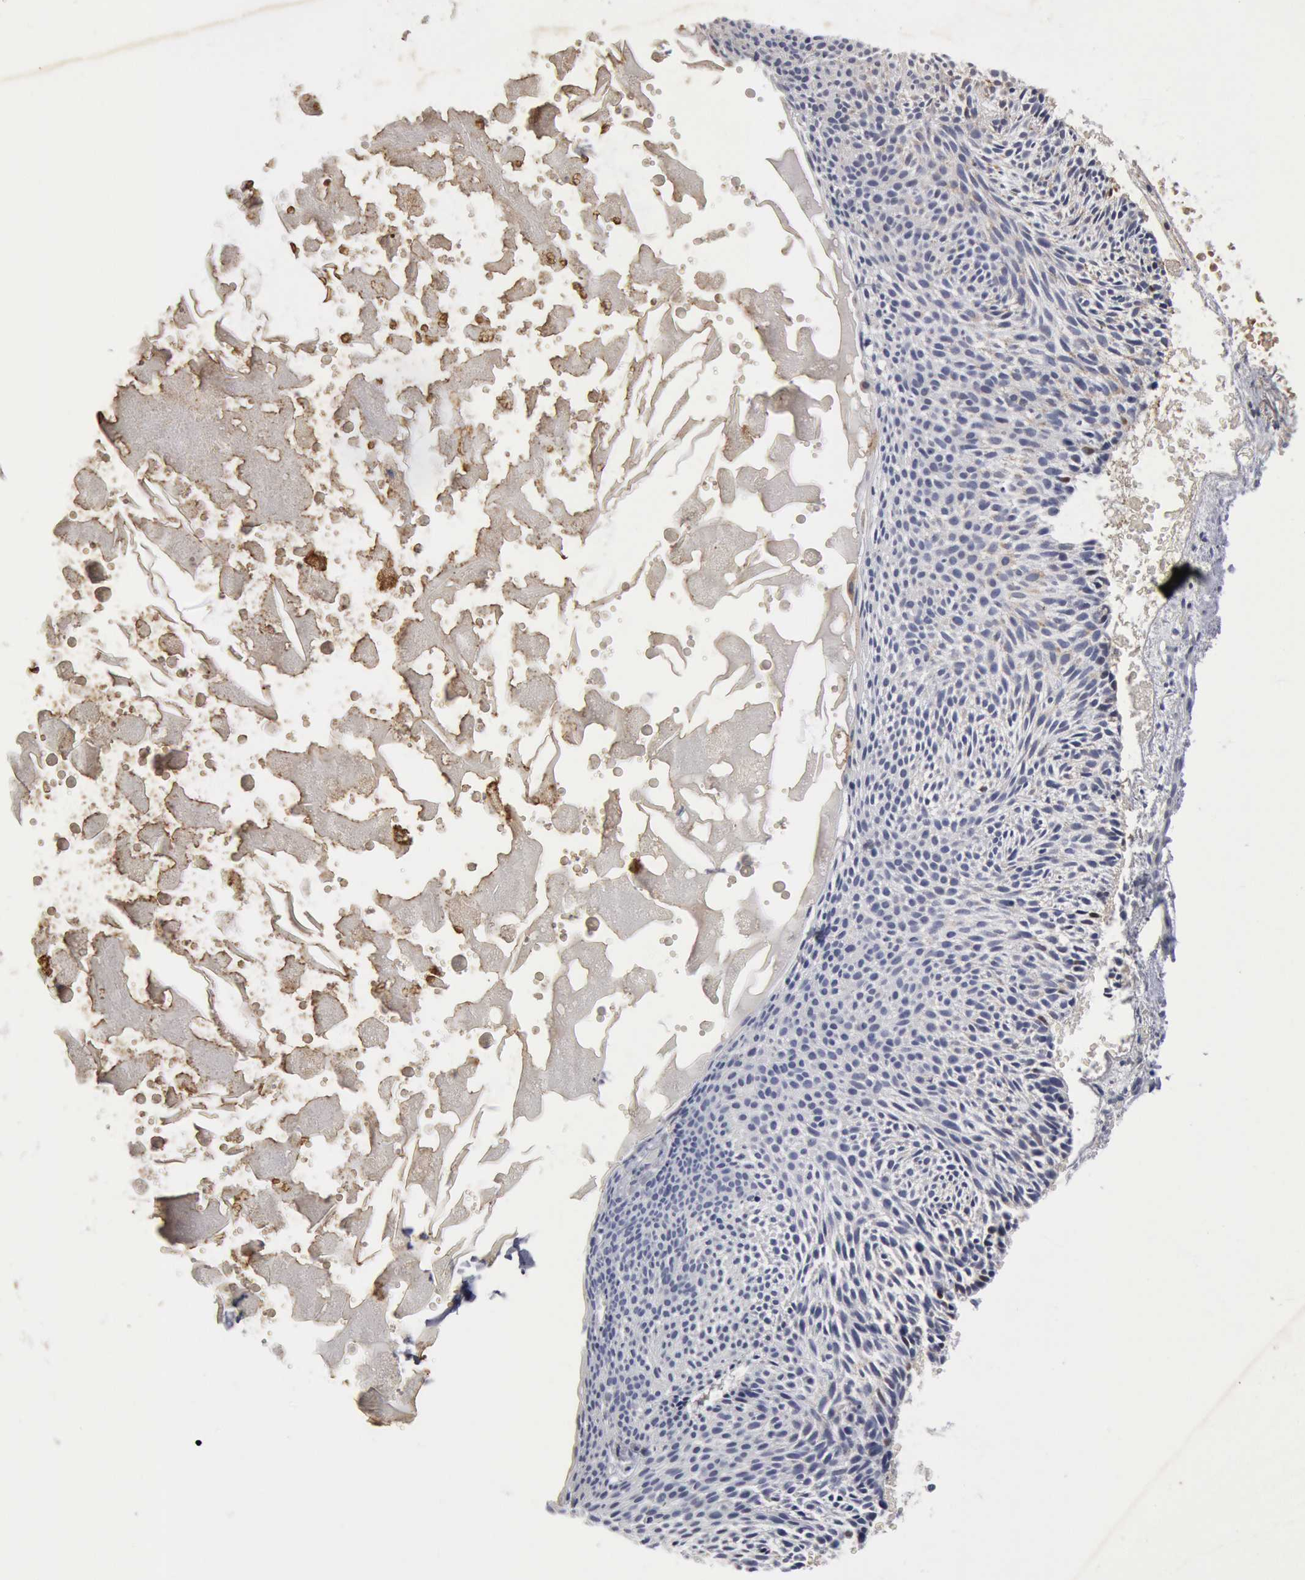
{"staining": {"intensity": "negative", "quantity": "none", "location": "none"}, "tissue": "skin cancer", "cell_type": "Tumor cells", "image_type": "cancer", "snomed": [{"axis": "morphology", "description": "Basal cell carcinoma"}, {"axis": "topography", "description": "Skin"}], "caption": "Skin cancer (basal cell carcinoma) was stained to show a protein in brown. There is no significant staining in tumor cells.", "gene": "FOXA2", "patient": {"sex": "male", "age": 84}}